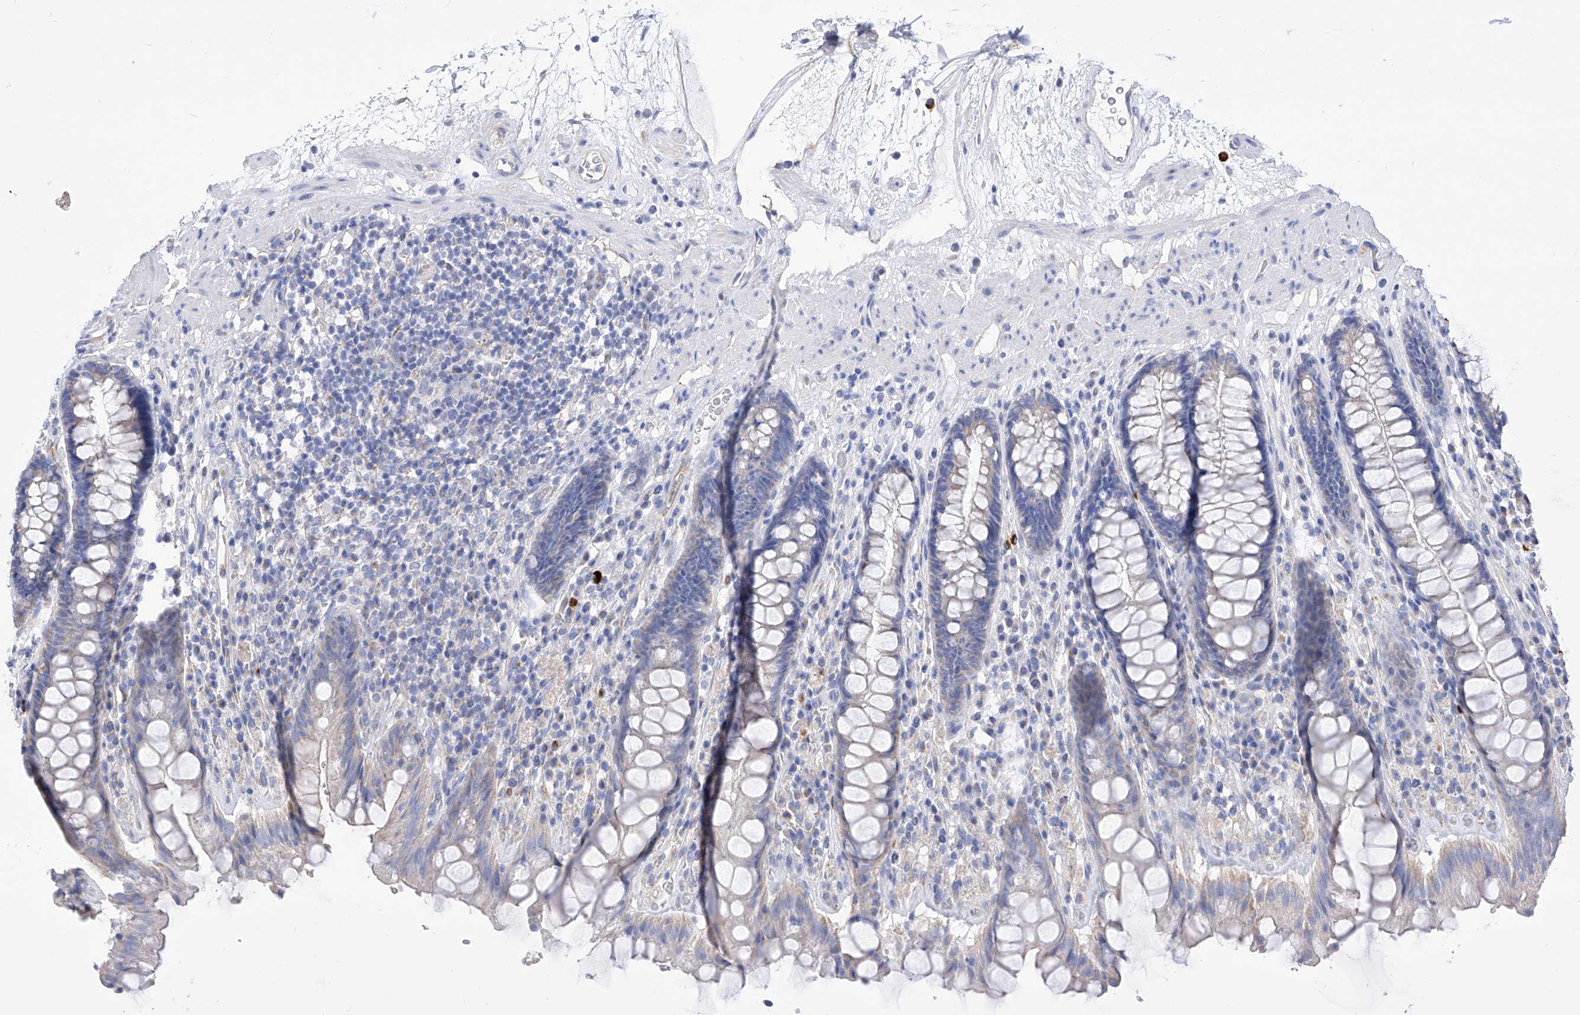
{"staining": {"intensity": "negative", "quantity": "none", "location": "none"}, "tissue": "rectum", "cell_type": "Glandular cells", "image_type": "normal", "snomed": [{"axis": "morphology", "description": "Normal tissue, NOS"}, {"axis": "topography", "description": "Rectum"}], "caption": "Immunohistochemistry (IHC) of normal rectum exhibits no staining in glandular cells. The staining was performed using DAB (3,3'-diaminobenzidine) to visualize the protein expression in brown, while the nuclei were stained in blue with hematoxylin (Magnification: 20x).", "gene": "FLG", "patient": {"sex": "male", "age": 64}}